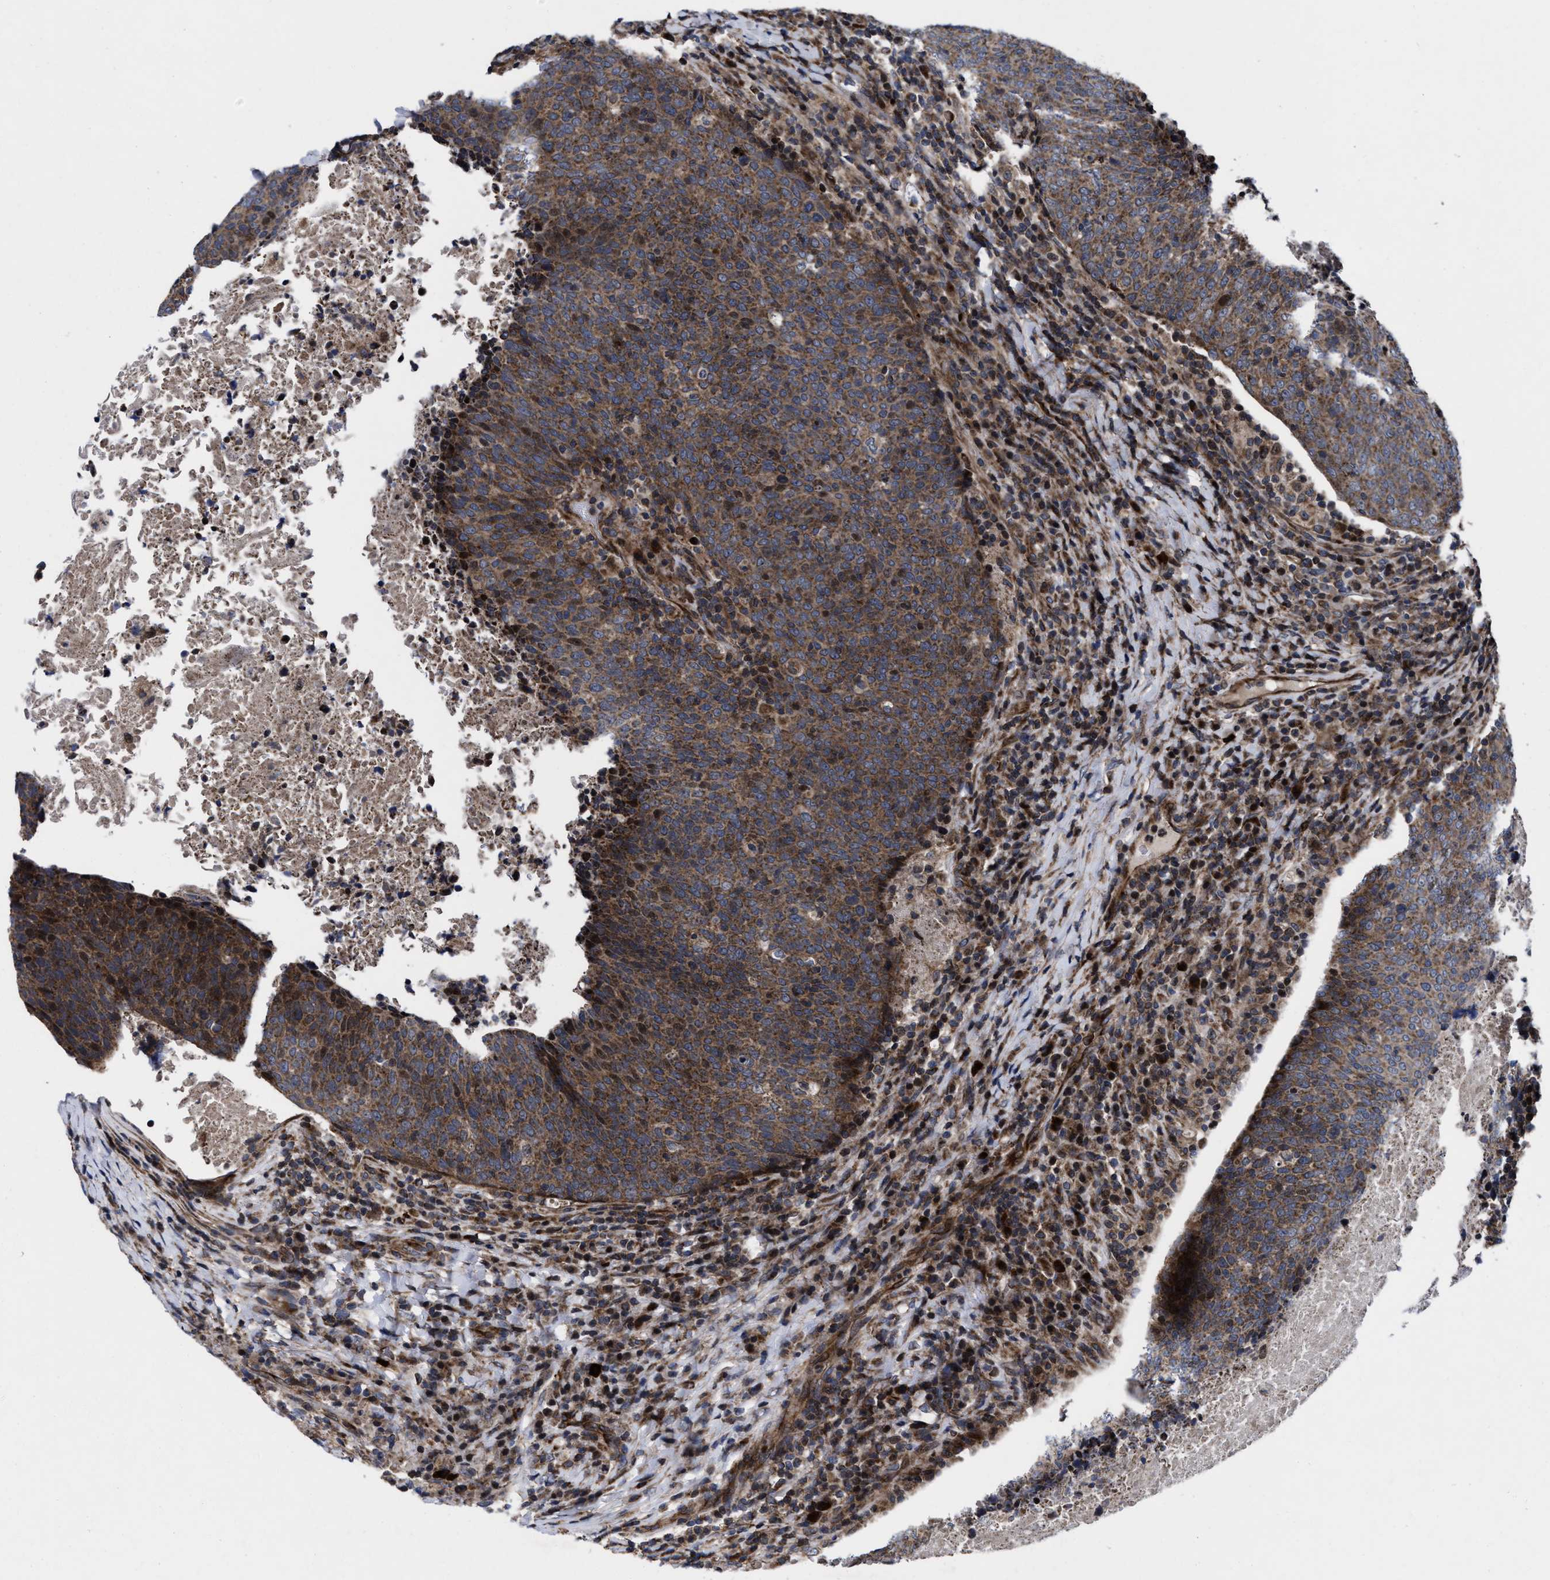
{"staining": {"intensity": "moderate", "quantity": ">75%", "location": "cytoplasmic/membranous"}, "tissue": "head and neck cancer", "cell_type": "Tumor cells", "image_type": "cancer", "snomed": [{"axis": "morphology", "description": "Squamous cell carcinoma, NOS"}, {"axis": "morphology", "description": "Squamous cell carcinoma, metastatic, NOS"}, {"axis": "topography", "description": "Lymph node"}, {"axis": "topography", "description": "Head-Neck"}], "caption": "A medium amount of moderate cytoplasmic/membranous staining is identified in about >75% of tumor cells in head and neck cancer tissue. The protein is shown in brown color, while the nuclei are stained blue.", "gene": "MRPL50", "patient": {"sex": "male", "age": 62}}